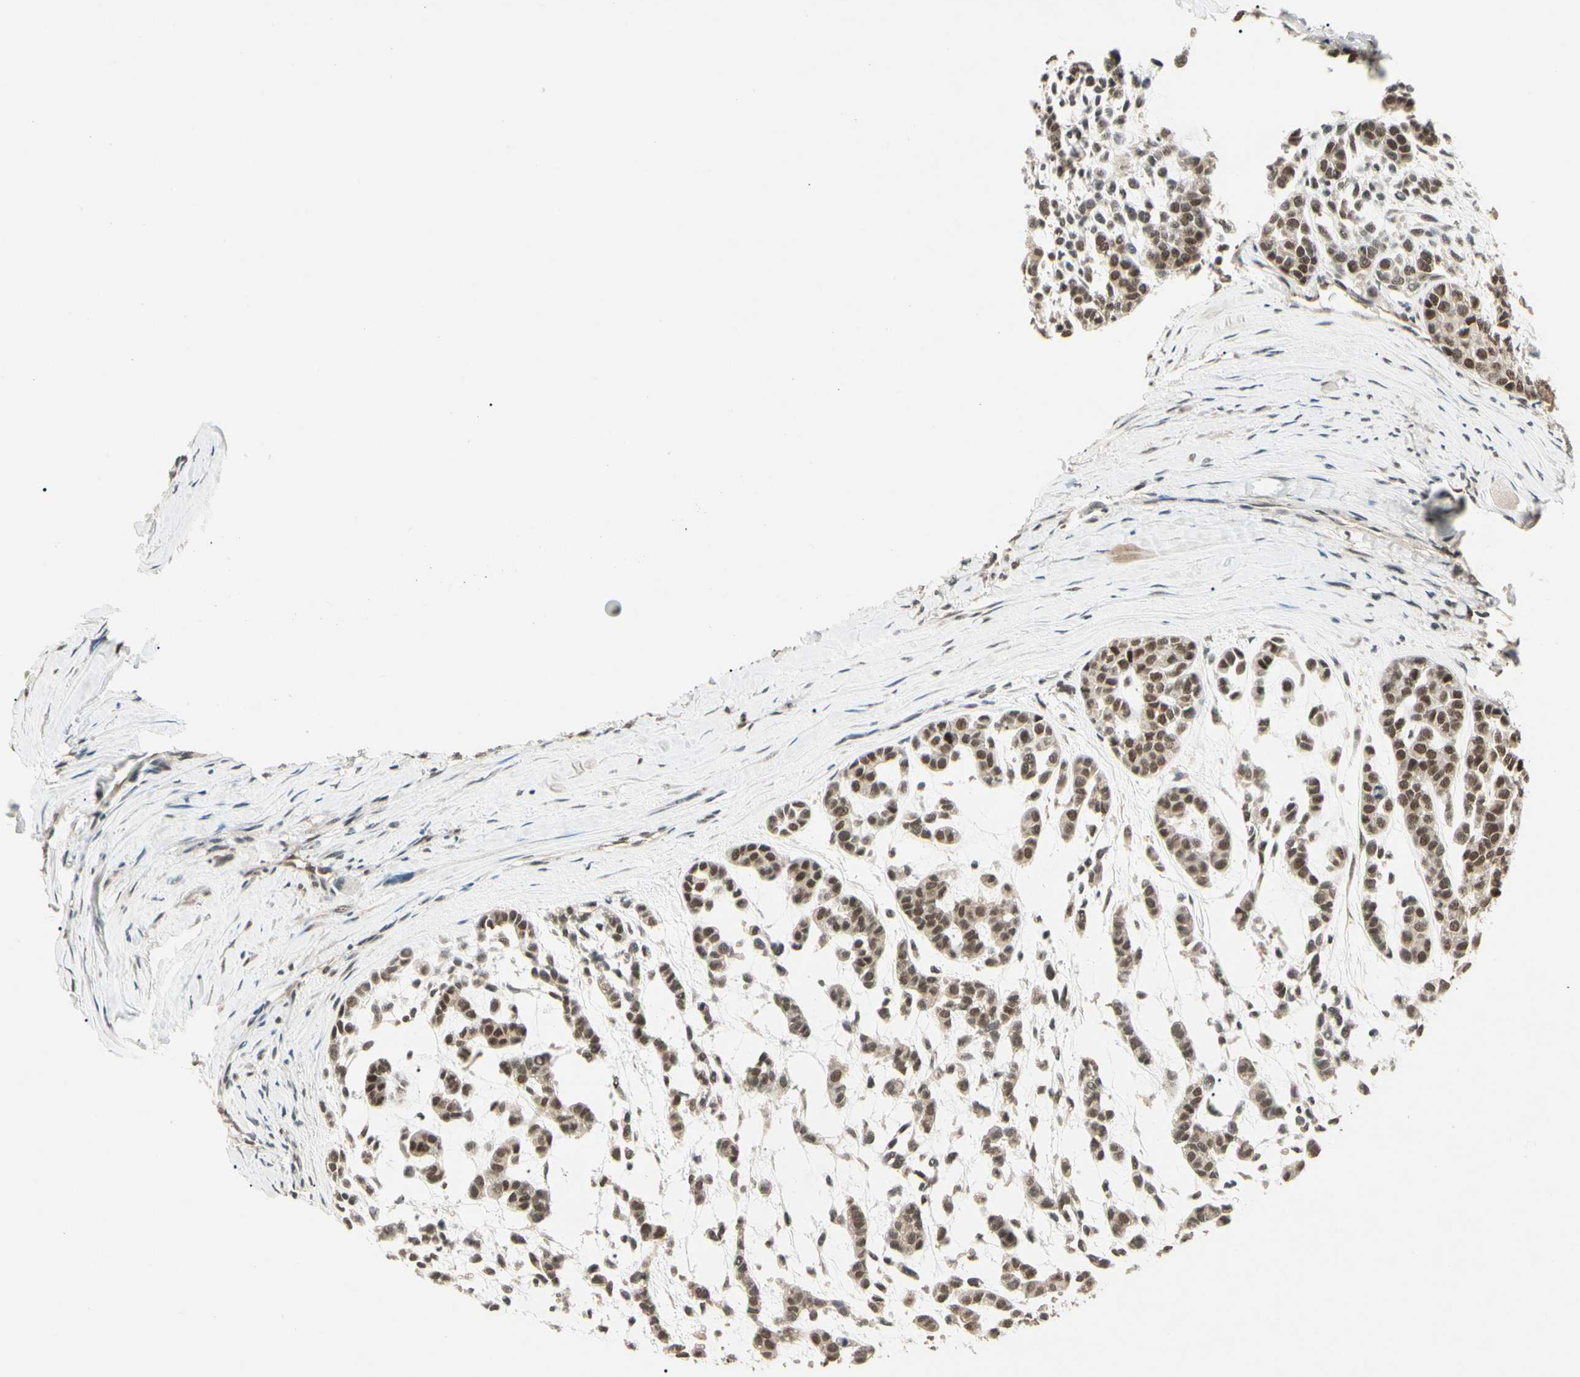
{"staining": {"intensity": "moderate", "quantity": ">75%", "location": "cytoplasmic/membranous,nuclear"}, "tissue": "head and neck cancer", "cell_type": "Tumor cells", "image_type": "cancer", "snomed": [{"axis": "morphology", "description": "Adenocarcinoma, NOS"}, {"axis": "morphology", "description": "Adenoma, NOS"}, {"axis": "topography", "description": "Head-Neck"}], "caption": "The immunohistochemical stain highlights moderate cytoplasmic/membranous and nuclear expression in tumor cells of head and neck cancer tissue. Nuclei are stained in blue.", "gene": "ZSCAN12", "patient": {"sex": "female", "age": 55}}